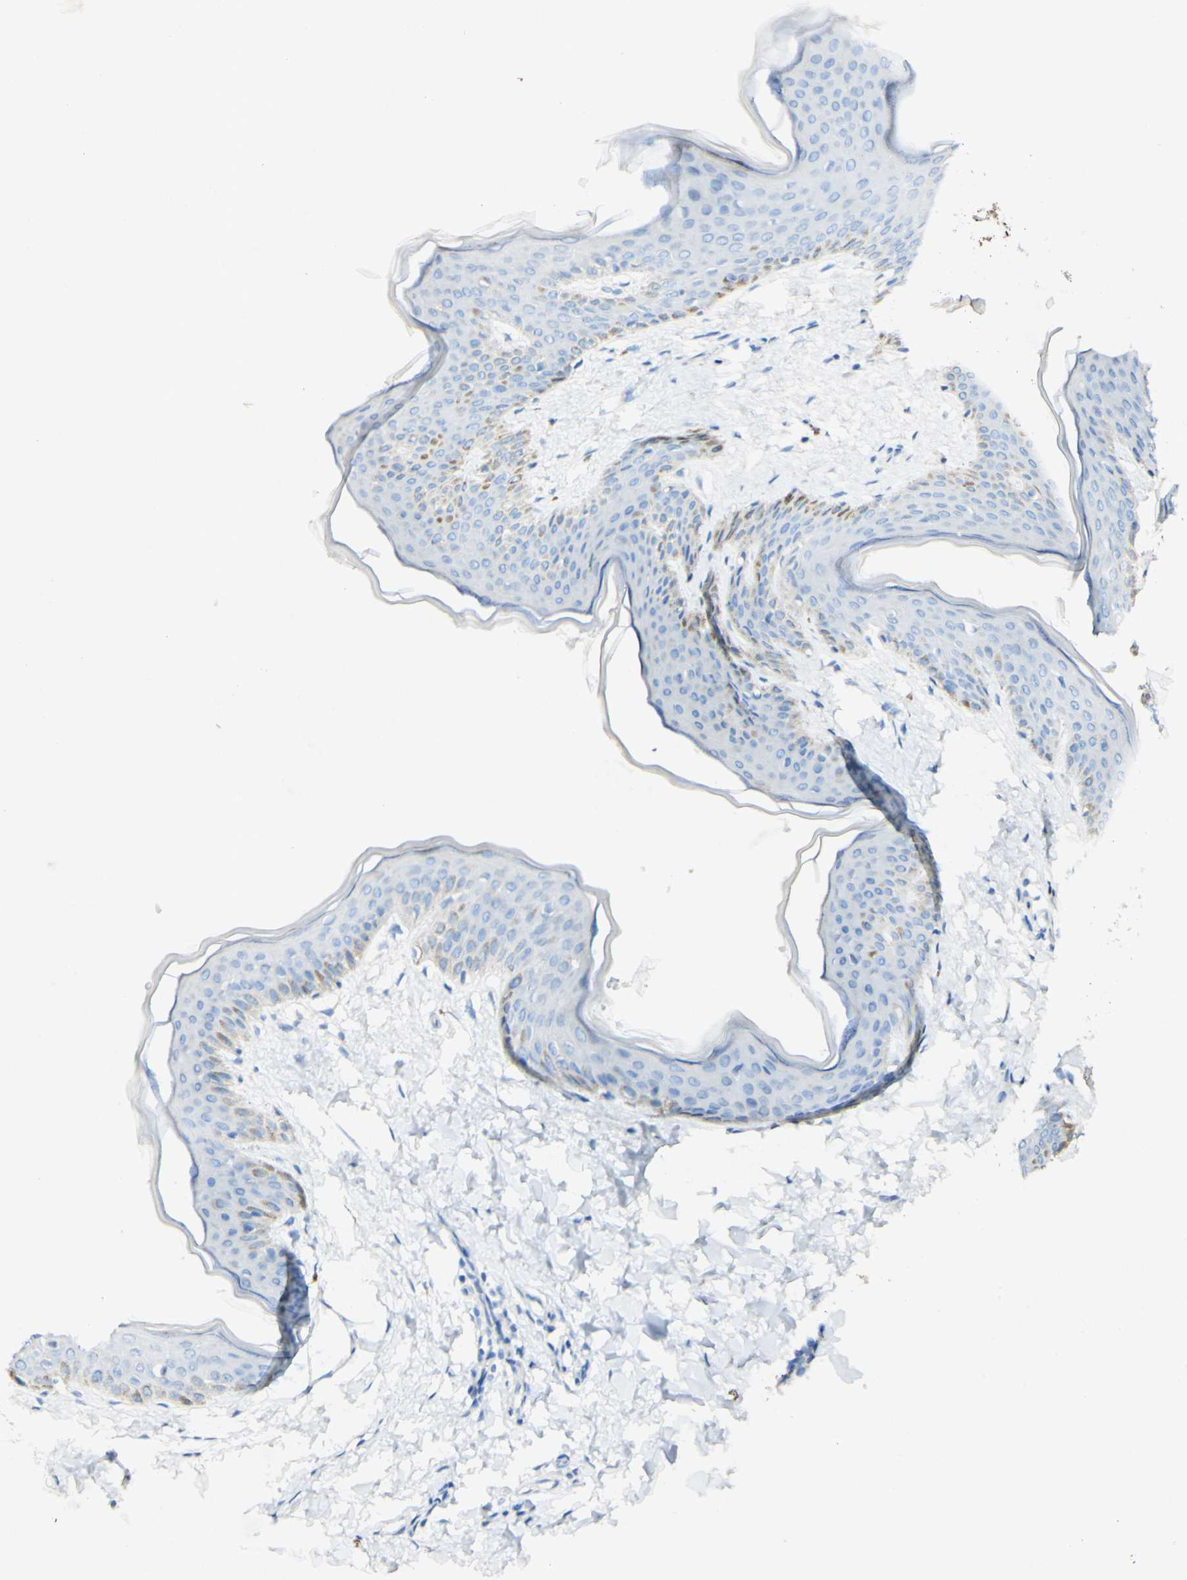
{"staining": {"intensity": "negative", "quantity": "none", "location": "none"}, "tissue": "skin", "cell_type": "Fibroblasts", "image_type": "normal", "snomed": [{"axis": "morphology", "description": "Normal tissue, NOS"}, {"axis": "topography", "description": "Skin"}], "caption": "DAB immunohistochemical staining of normal human skin displays no significant positivity in fibroblasts. Nuclei are stained in blue.", "gene": "FGF4", "patient": {"sex": "female", "age": 17}}